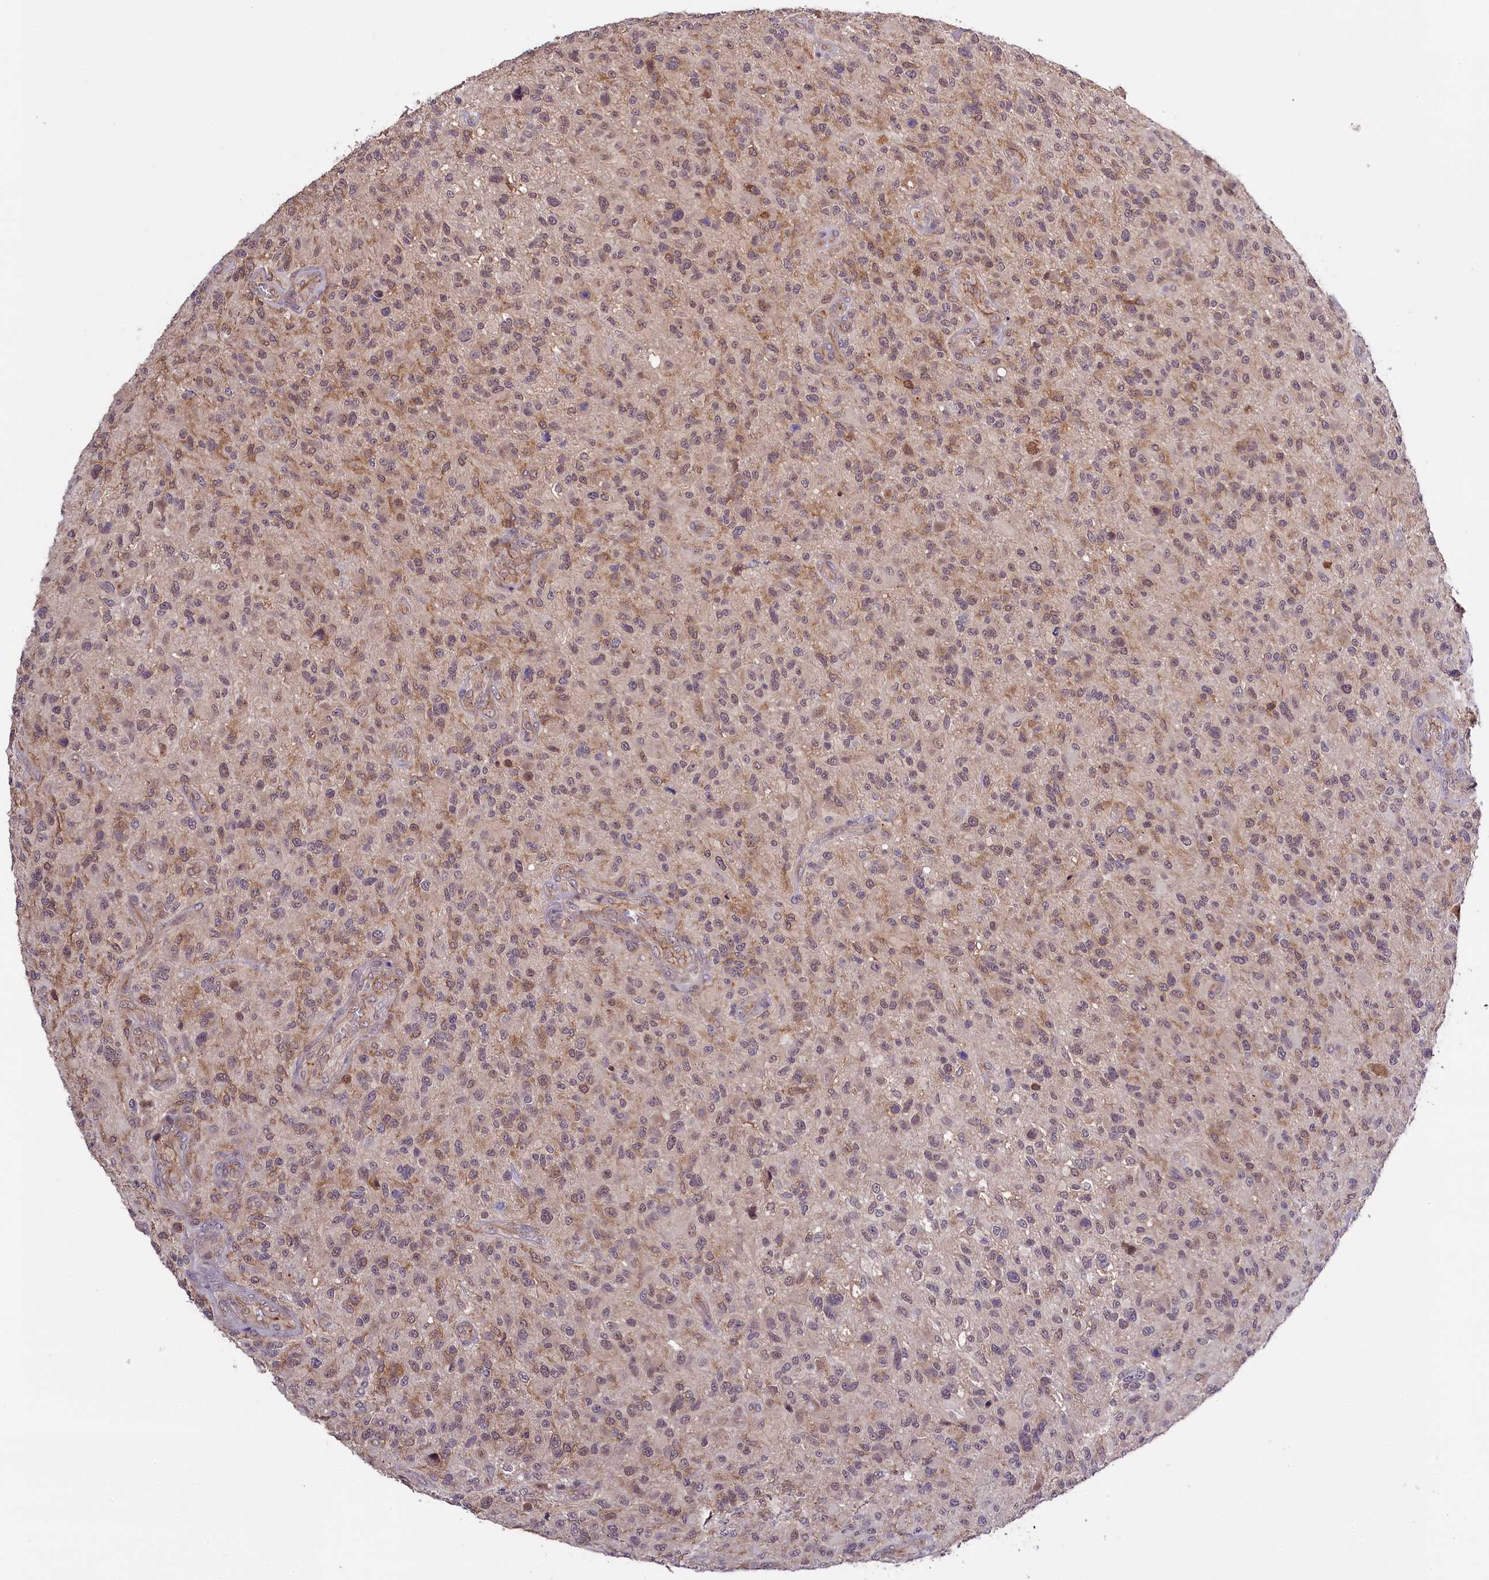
{"staining": {"intensity": "weak", "quantity": "25%-75%", "location": "cytoplasmic/membranous,nuclear"}, "tissue": "glioma", "cell_type": "Tumor cells", "image_type": "cancer", "snomed": [{"axis": "morphology", "description": "Glioma, malignant, High grade"}, {"axis": "topography", "description": "Brain"}], "caption": "Human glioma stained for a protein (brown) displays weak cytoplasmic/membranous and nuclear positive positivity in approximately 25%-75% of tumor cells.", "gene": "SKIDA1", "patient": {"sex": "male", "age": 47}}